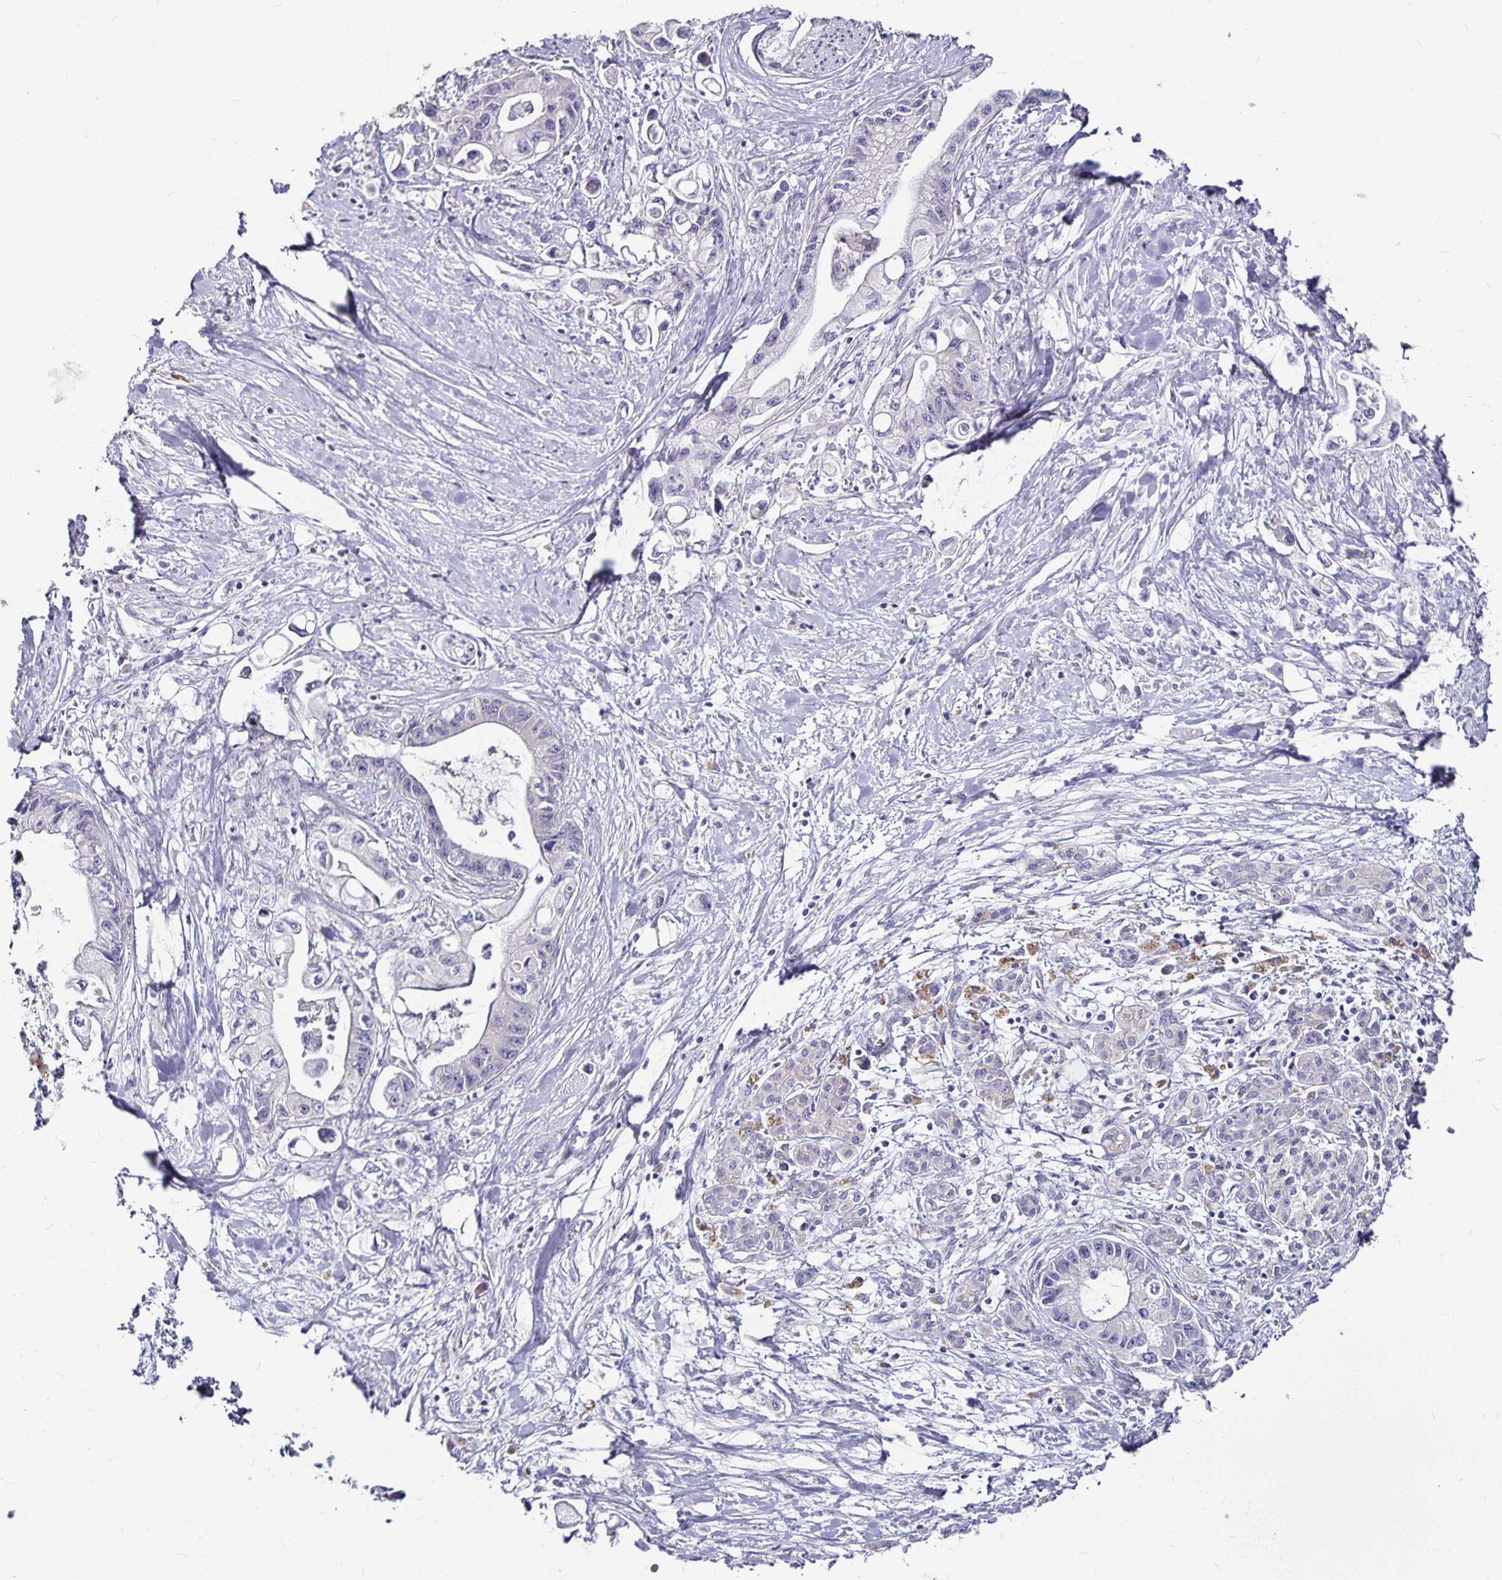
{"staining": {"intensity": "negative", "quantity": "none", "location": "none"}, "tissue": "pancreatic cancer", "cell_type": "Tumor cells", "image_type": "cancer", "snomed": [{"axis": "morphology", "description": "Adenocarcinoma, NOS"}, {"axis": "topography", "description": "Pancreas"}], "caption": "This is an IHC photomicrograph of pancreatic cancer (adenocarcinoma). There is no staining in tumor cells.", "gene": "CA12", "patient": {"sex": "male", "age": 61}}